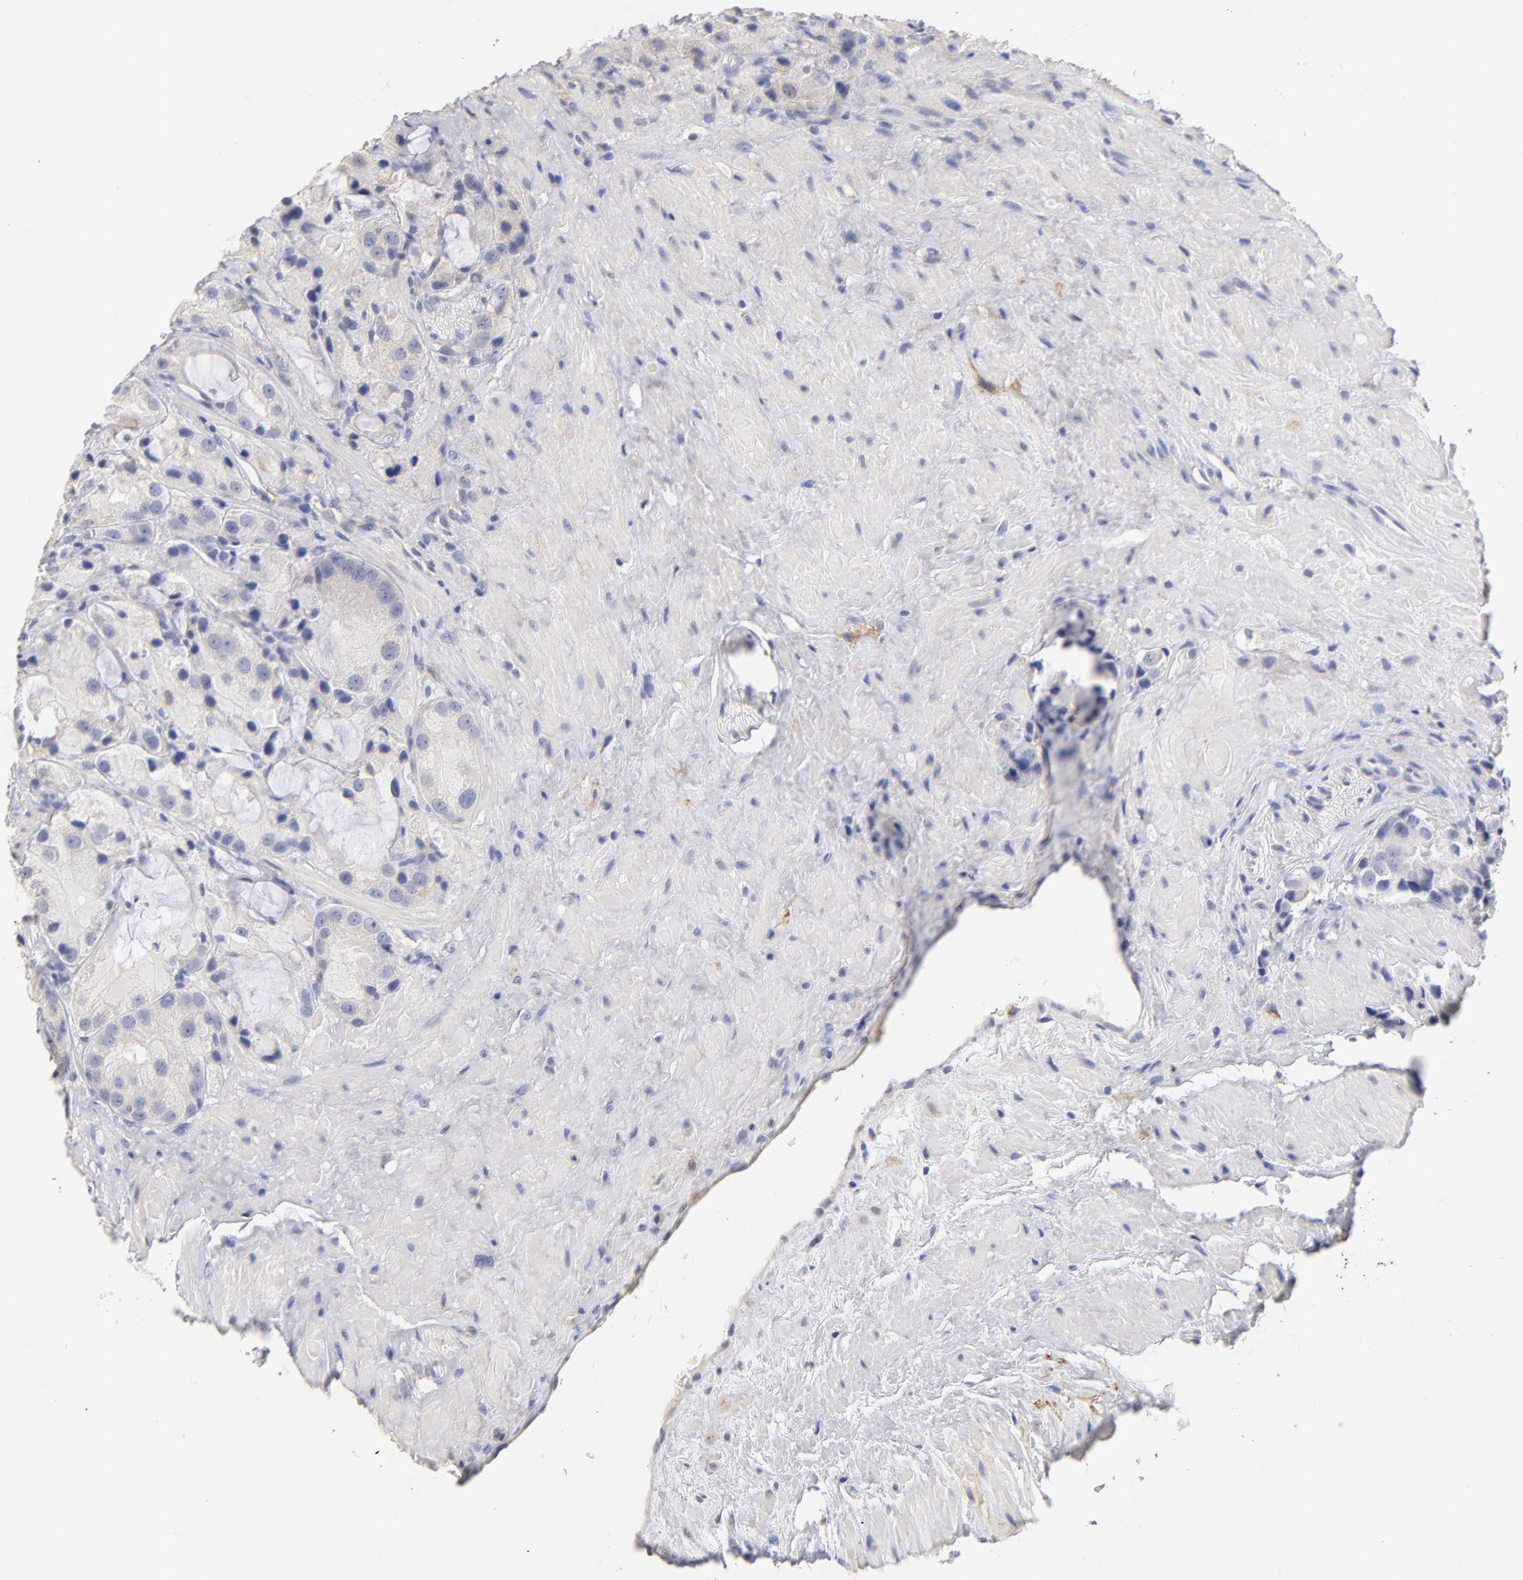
{"staining": {"intensity": "negative", "quantity": "none", "location": "none"}, "tissue": "prostate cancer", "cell_type": "Tumor cells", "image_type": "cancer", "snomed": [{"axis": "morphology", "description": "Adenocarcinoma, High grade"}, {"axis": "topography", "description": "Prostate"}], "caption": "Tumor cells are negative for protein expression in human adenocarcinoma (high-grade) (prostate).", "gene": "ITGA8", "patient": {"sex": "male", "age": 70}}